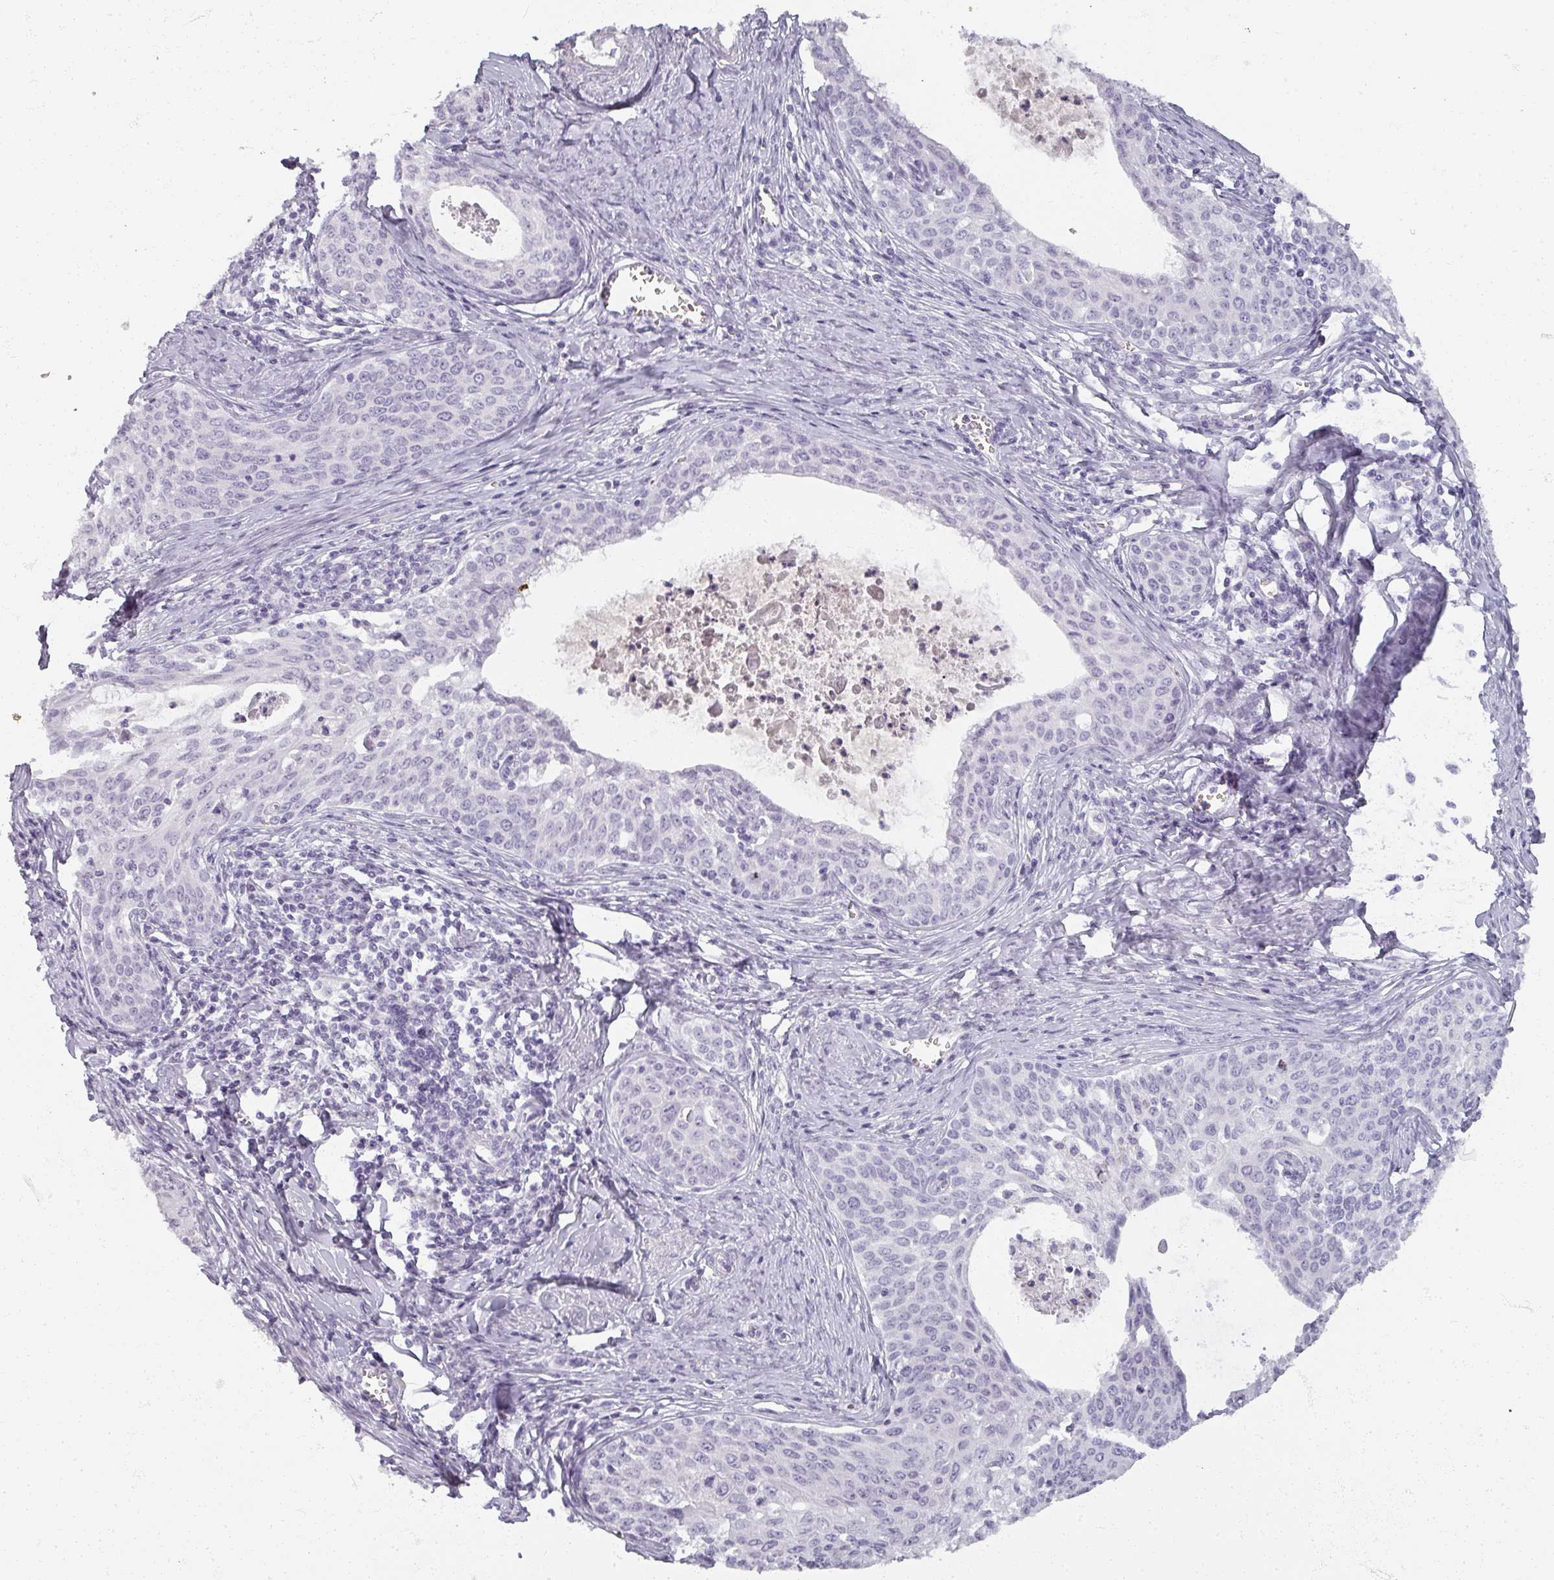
{"staining": {"intensity": "negative", "quantity": "none", "location": "none"}, "tissue": "cervical cancer", "cell_type": "Tumor cells", "image_type": "cancer", "snomed": [{"axis": "morphology", "description": "Squamous cell carcinoma, NOS"}, {"axis": "morphology", "description": "Adenocarcinoma, NOS"}, {"axis": "topography", "description": "Cervix"}], "caption": "Immunohistochemistry (IHC) photomicrograph of neoplastic tissue: human cervical adenocarcinoma stained with DAB displays no significant protein positivity in tumor cells.", "gene": "REG3G", "patient": {"sex": "female", "age": 52}}